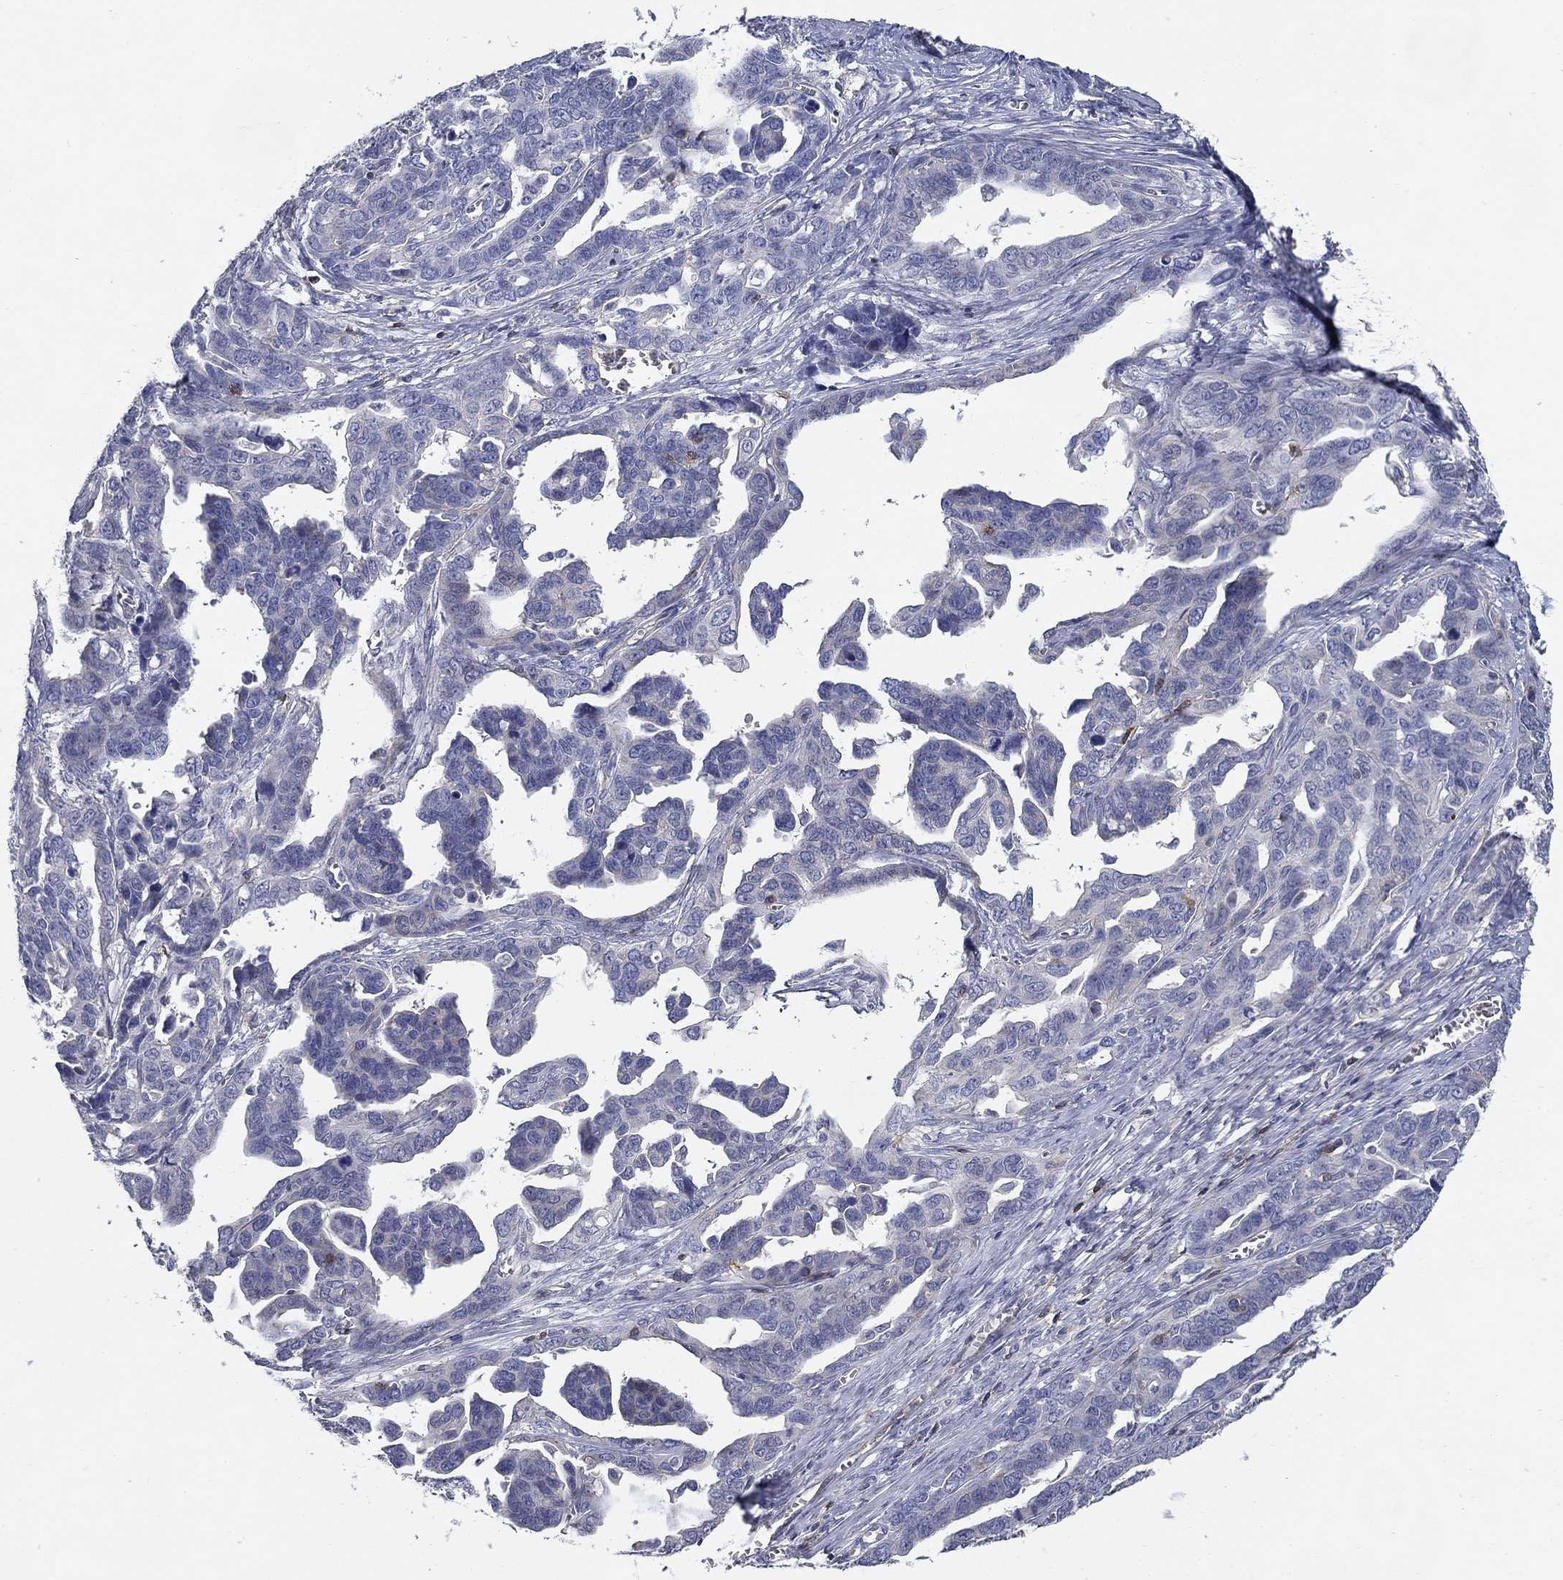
{"staining": {"intensity": "negative", "quantity": "none", "location": "none"}, "tissue": "ovarian cancer", "cell_type": "Tumor cells", "image_type": "cancer", "snomed": [{"axis": "morphology", "description": "Cystadenocarcinoma, serous, NOS"}, {"axis": "topography", "description": "Ovary"}], "caption": "Serous cystadenocarcinoma (ovarian) was stained to show a protein in brown. There is no significant positivity in tumor cells. Nuclei are stained in blue.", "gene": "SIT1", "patient": {"sex": "female", "age": 69}}